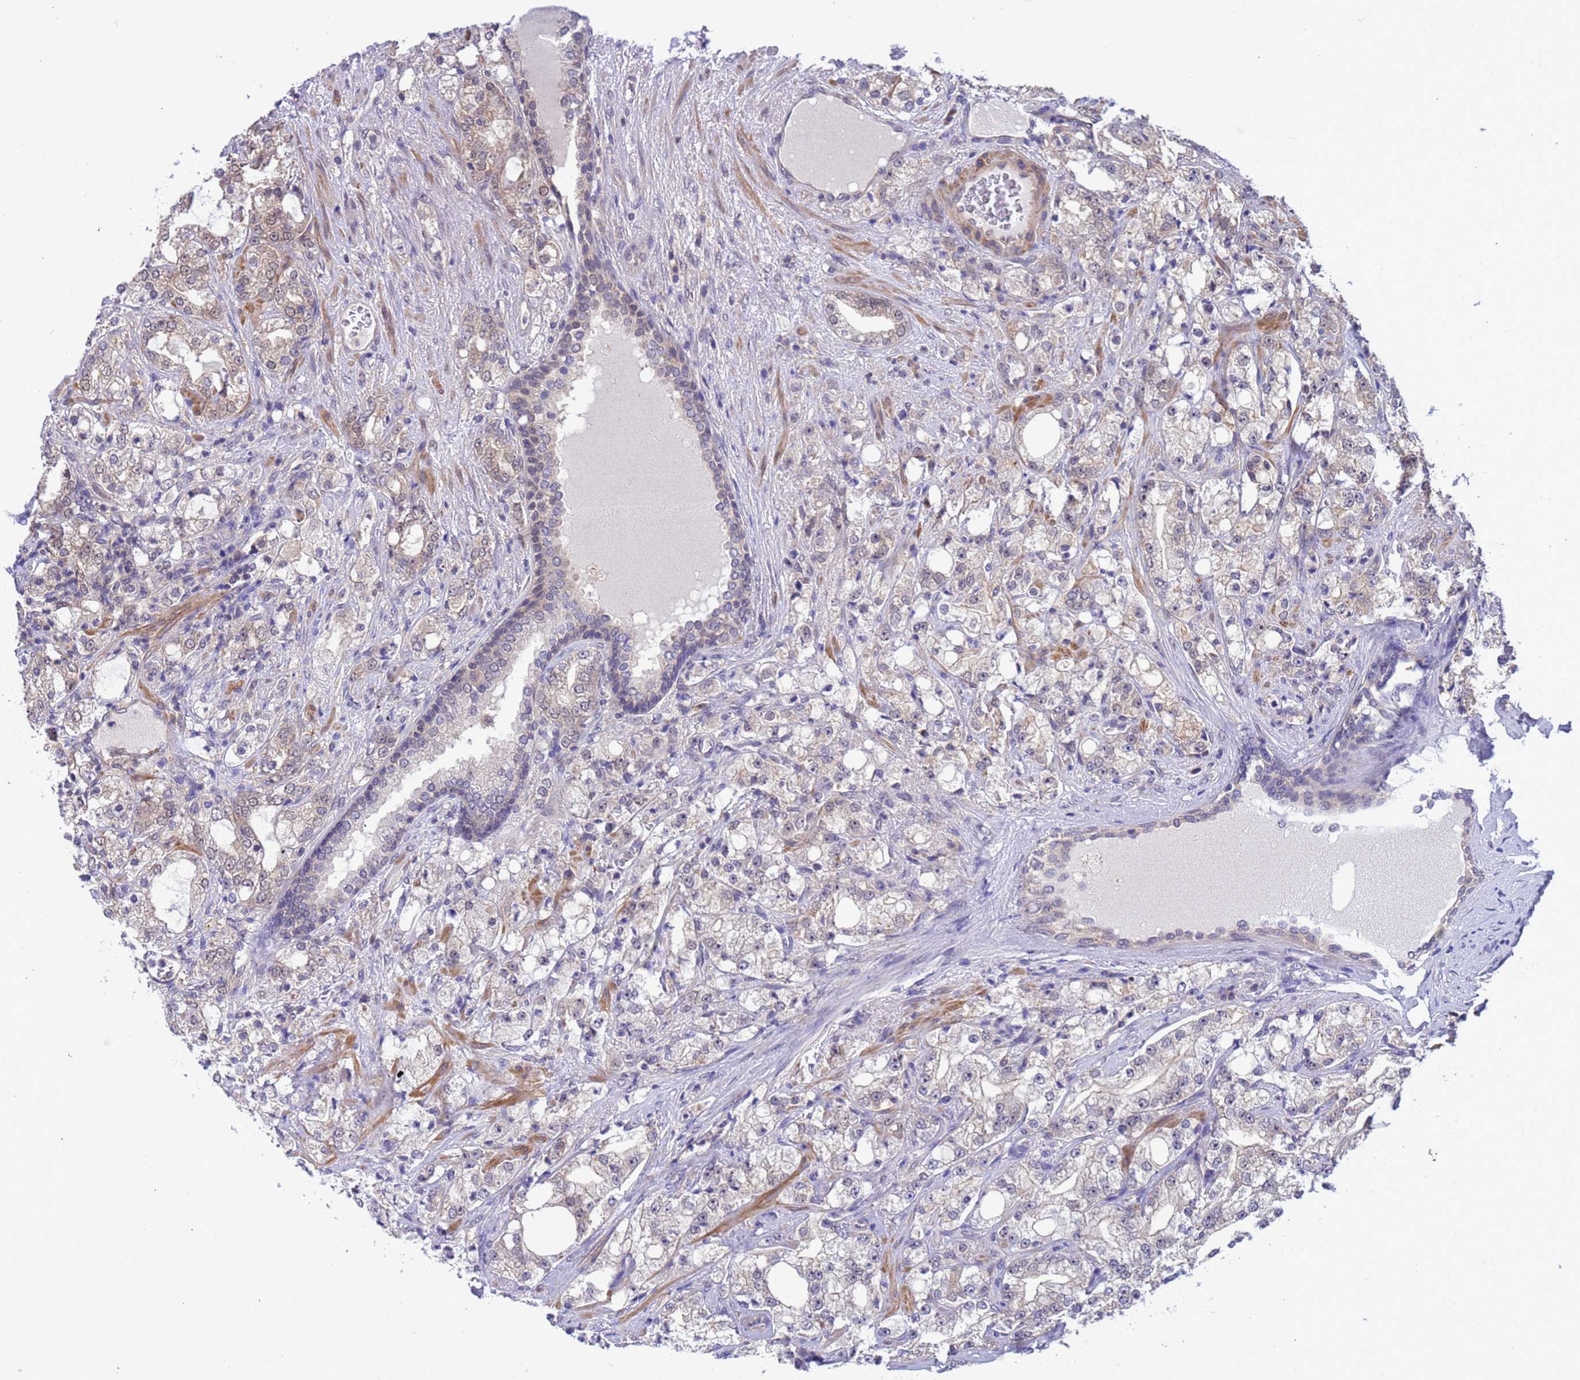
{"staining": {"intensity": "negative", "quantity": "none", "location": "none"}, "tissue": "prostate cancer", "cell_type": "Tumor cells", "image_type": "cancer", "snomed": [{"axis": "morphology", "description": "Adenocarcinoma, High grade"}, {"axis": "topography", "description": "Prostate"}], "caption": "A photomicrograph of human prostate cancer (adenocarcinoma (high-grade)) is negative for staining in tumor cells. Brightfield microscopy of IHC stained with DAB (brown) and hematoxylin (blue), captured at high magnification.", "gene": "ZNF461", "patient": {"sex": "male", "age": 64}}